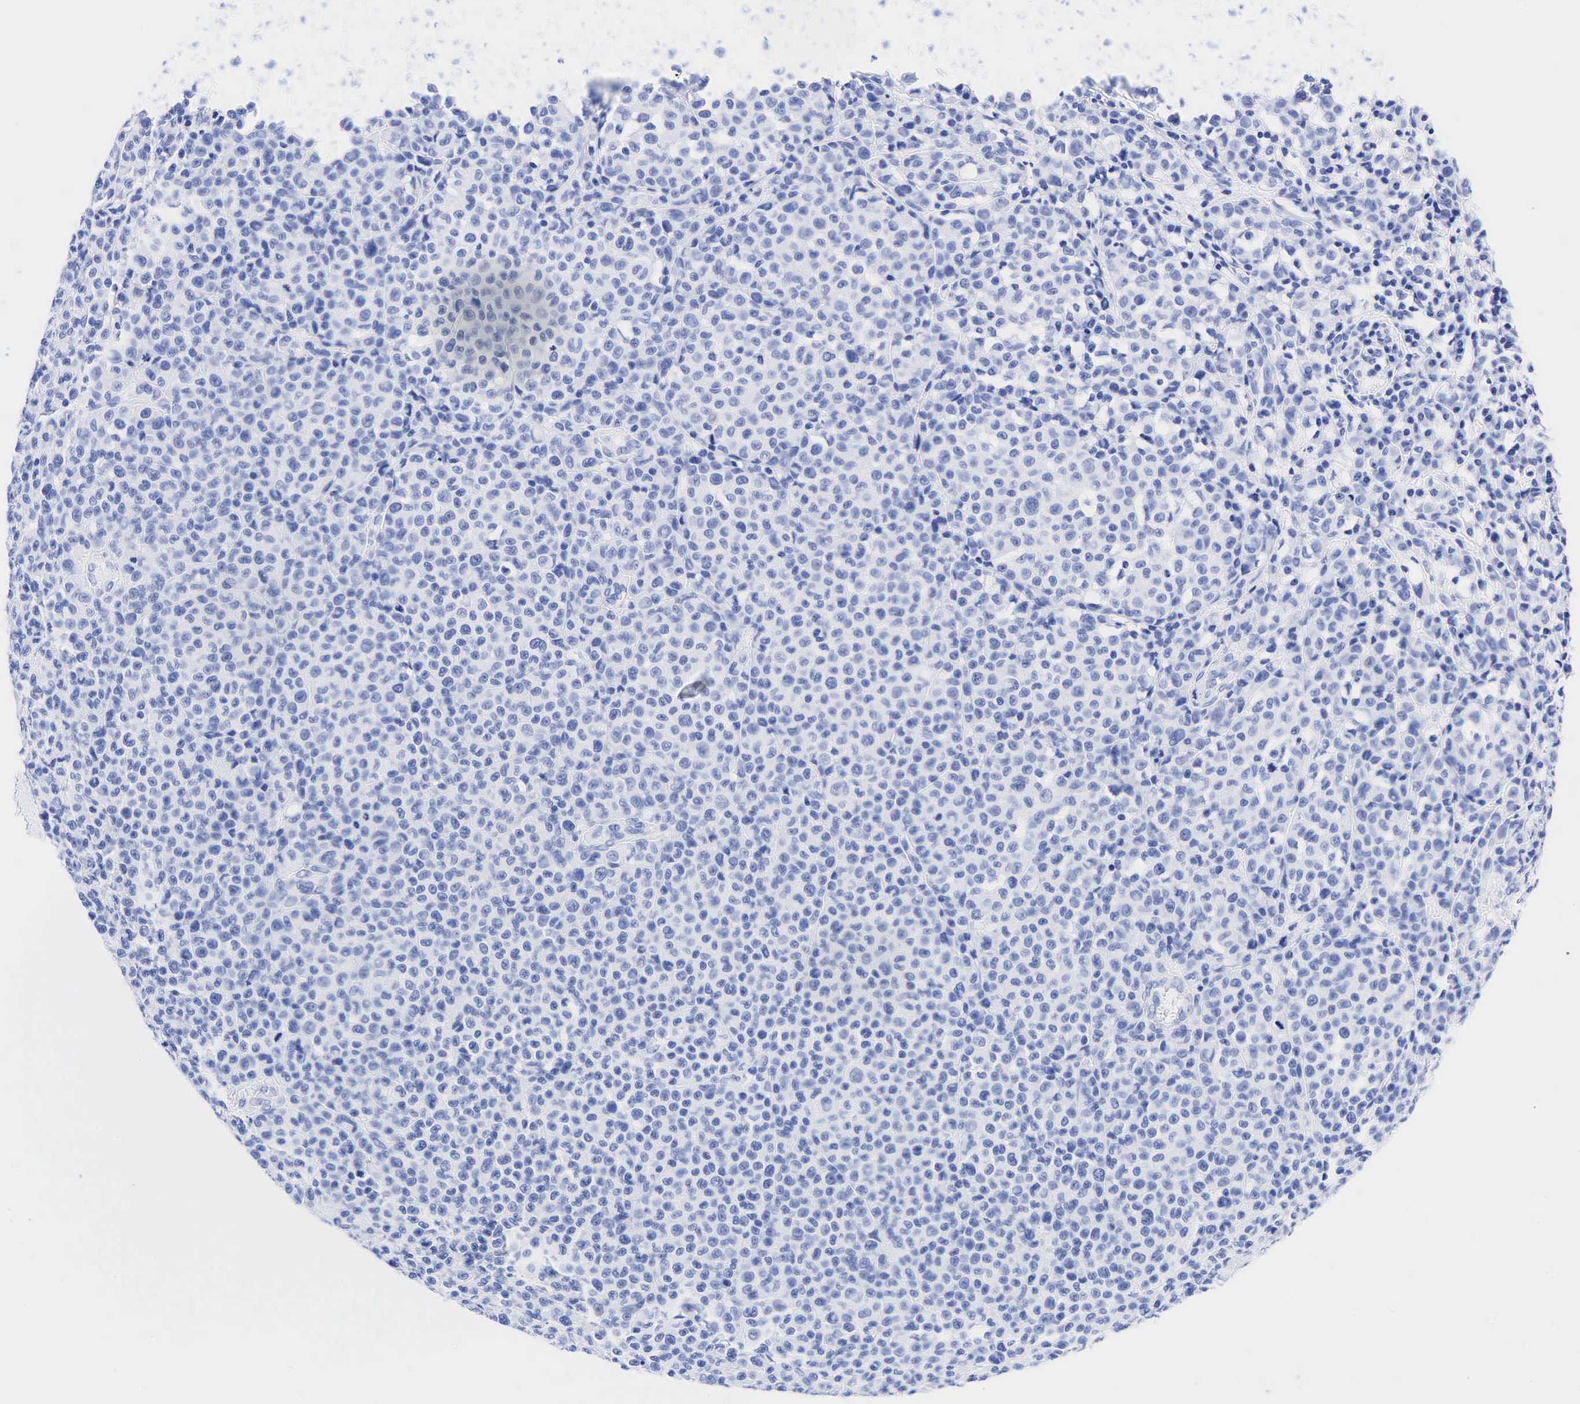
{"staining": {"intensity": "negative", "quantity": "none", "location": "none"}, "tissue": "melanoma", "cell_type": "Tumor cells", "image_type": "cancer", "snomed": [{"axis": "morphology", "description": "Malignant melanoma, Metastatic site"}, {"axis": "topography", "description": "Skin"}], "caption": "Immunohistochemistry histopathology image of melanoma stained for a protein (brown), which demonstrates no staining in tumor cells.", "gene": "CEACAM5", "patient": {"sex": "male", "age": 32}}